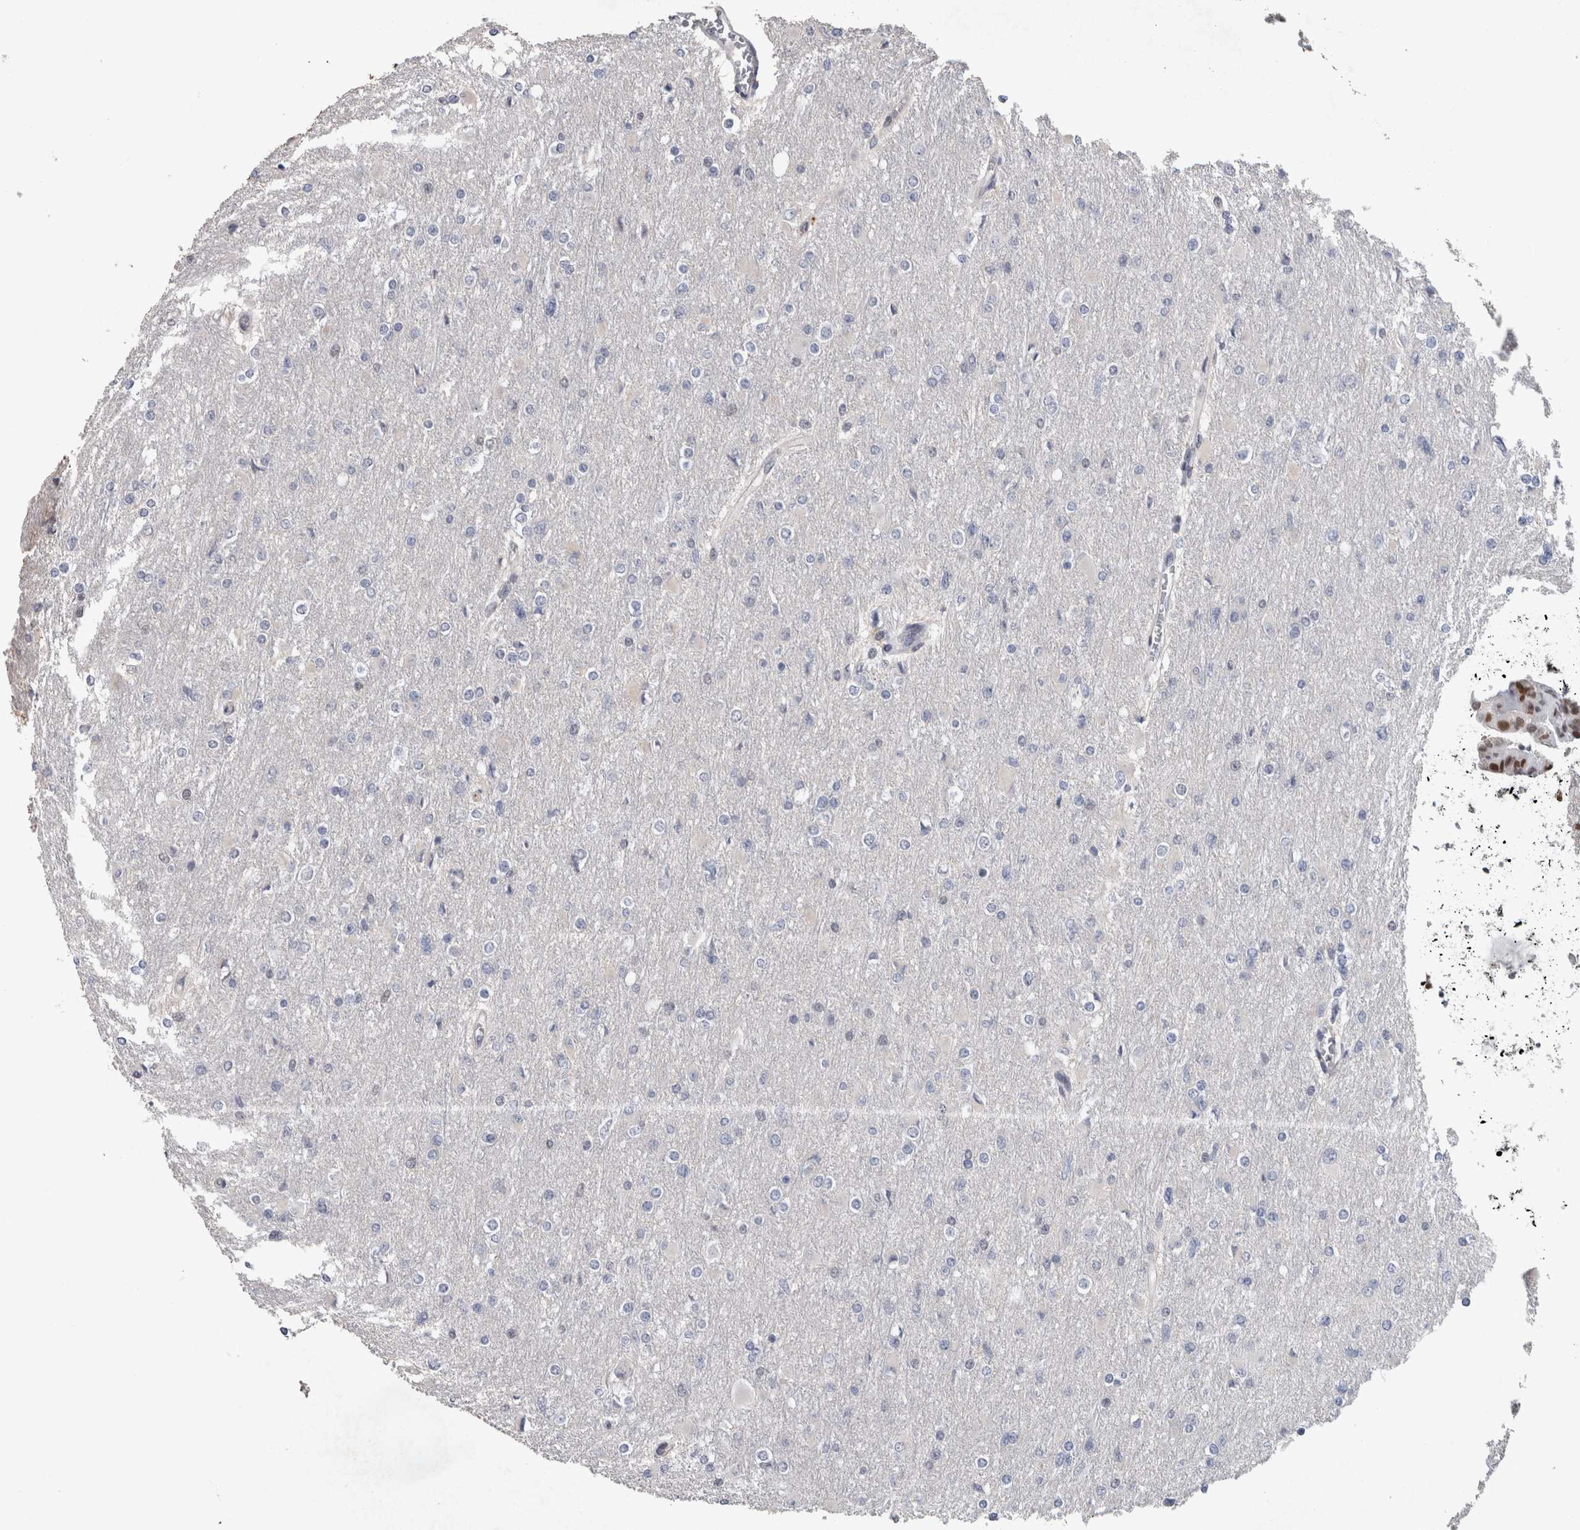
{"staining": {"intensity": "negative", "quantity": "none", "location": "none"}, "tissue": "glioma", "cell_type": "Tumor cells", "image_type": "cancer", "snomed": [{"axis": "morphology", "description": "Glioma, malignant, High grade"}, {"axis": "topography", "description": "Cerebral cortex"}], "caption": "Tumor cells show no significant protein expression in malignant glioma (high-grade). The staining was performed using DAB to visualize the protein expression in brown, while the nuclei were stained in blue with hematoxylin (Magnification: 20x).", "gene": "POLD2", "patient": {"sex": "female", "age": 36}}